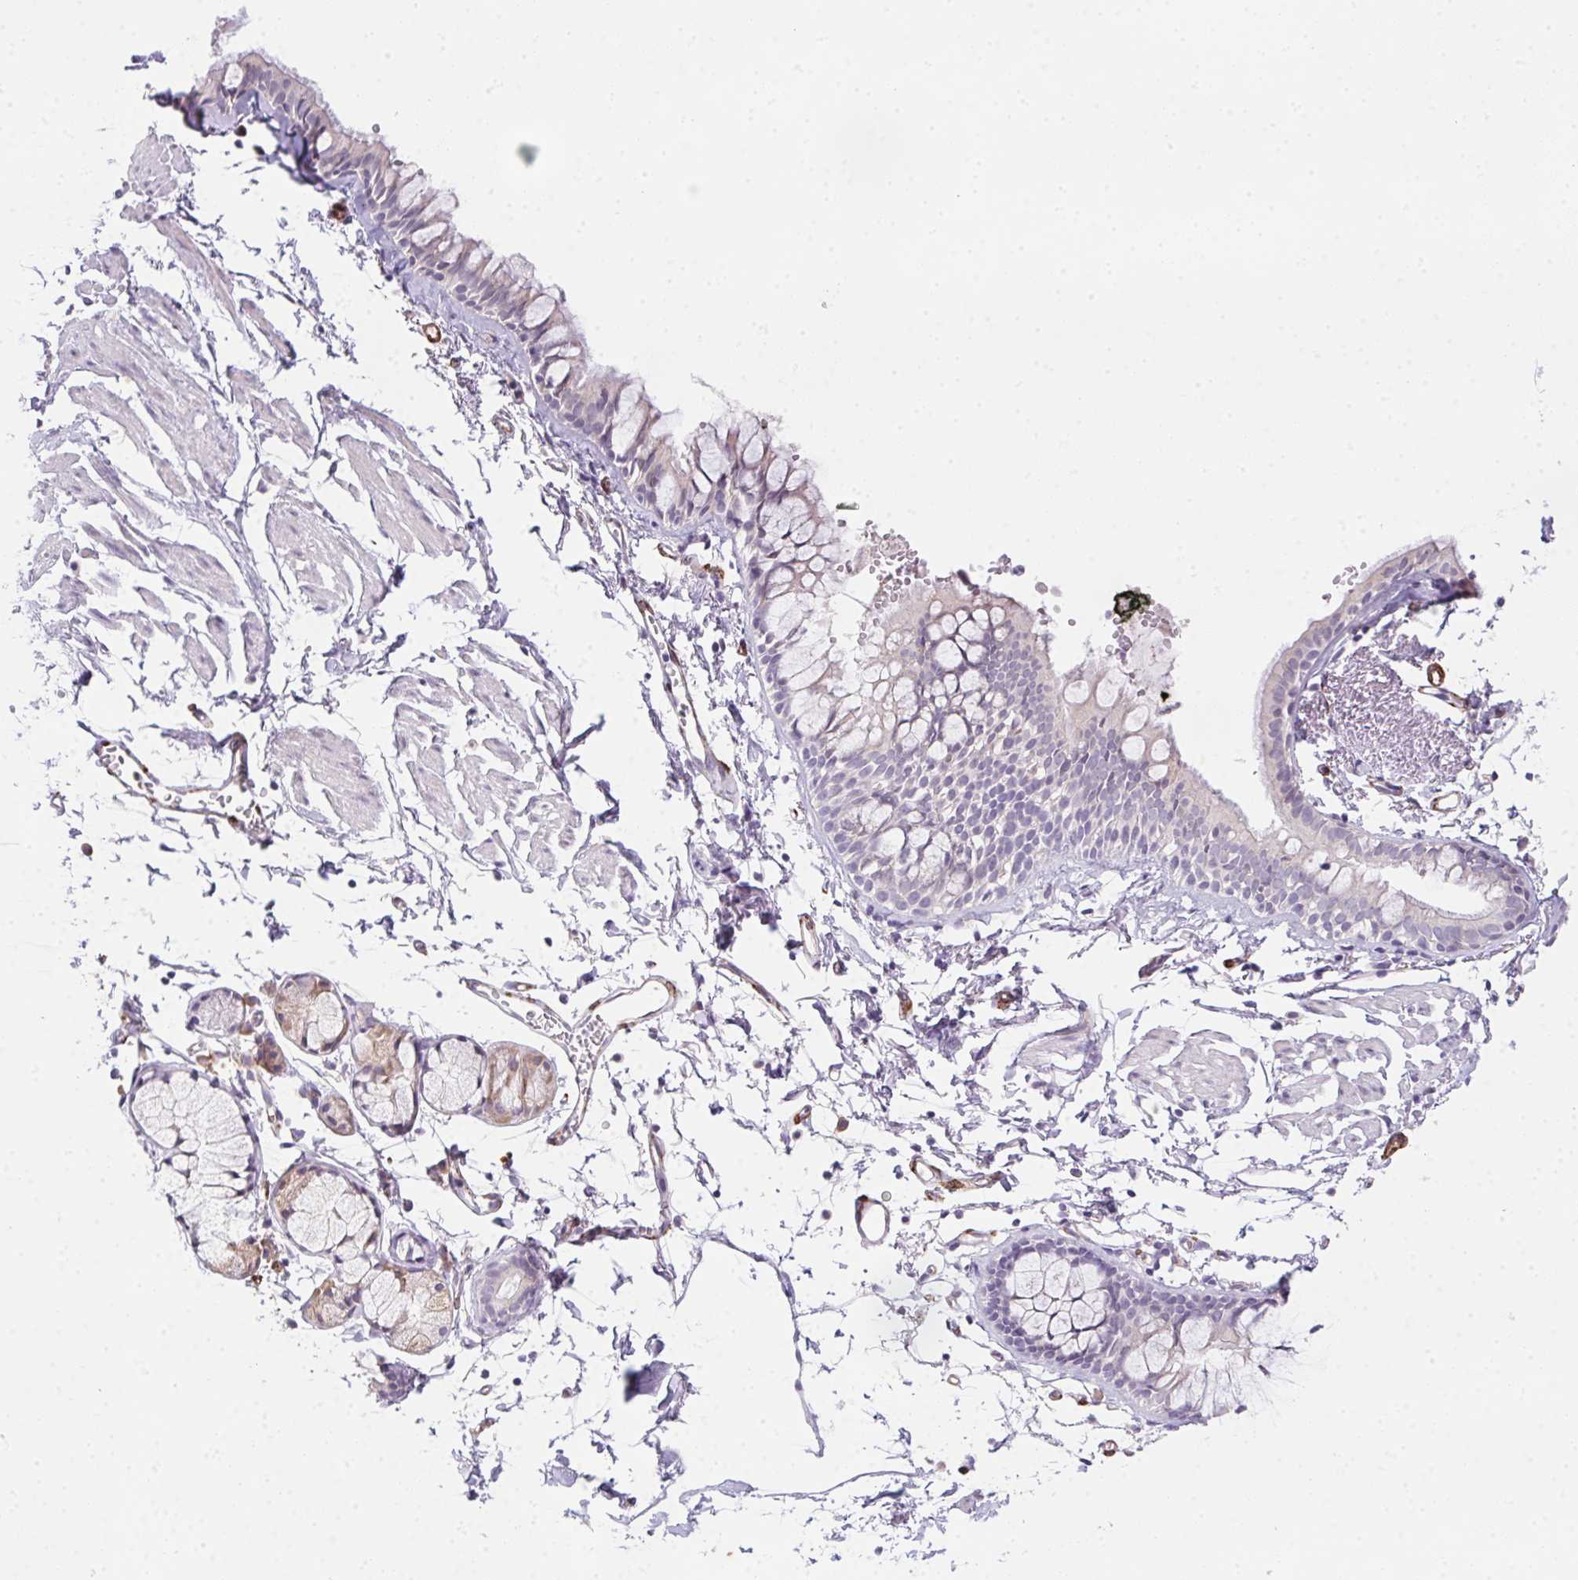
{"staining": {"intensity": "negative", "quantity": "none", "location": "none"}, "tissue": "bronchus", "cell_type": "Respiratory epithelial cells", "image_type": "normal", "snomed": [{"axis": "morphology", "description": "Normal tissue, NOS"}, {"axis": "topography", "description": "Cartilage tissue"}, {"axis": "topography", "description": "Bronchus"}], "caption": "A high-resolution micrograph shows IHC staining of benign bronchus, which shows no significant staining in respiratory epithelial cells.", "gene": "HRC", "patient": {"sex": "female", "age": 59}}